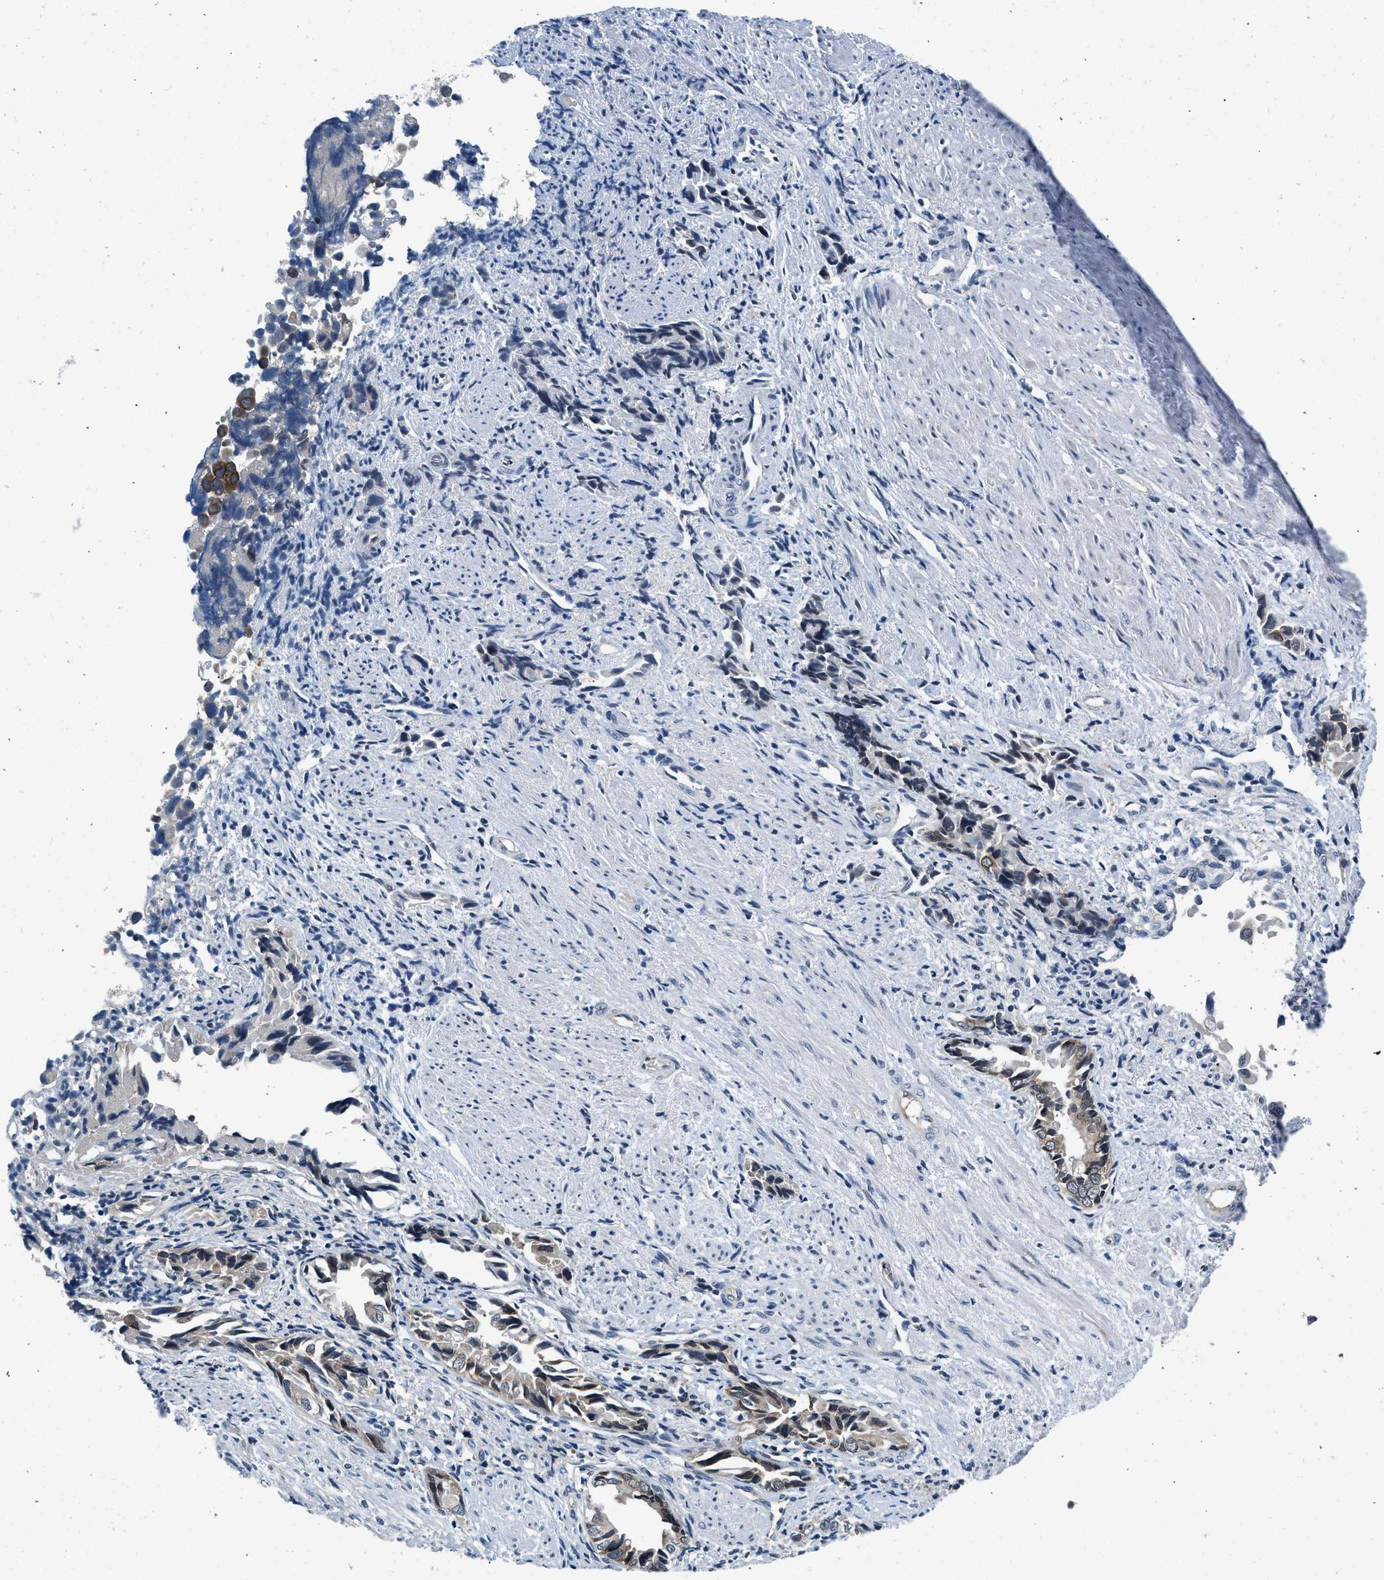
{"staining": {"intensity": "weak", "quantity": "25%-75%", "location": "cytoplasmic/membranous"}, "tissue": "liver cancer", "cell_type": "Tumor cells", "image_type": "cancer", "snomed": [{"axis": "morphology", "description": "Cholangiocarcinoma"}, {"axis": "topography", "description": "Liver"}], "caption": "The immunohistochemical stain shows weak cytoplasmic/membranous expression in tumor cells of liver cholangiocarcinoma tissue. The staining is performed using DAB (3,3'-diaminobenzidine) brown chromogen to label protein expression. The nuclei are counter-stained blue using hematoxylin.", "gene": "PA2G4", "patient": {"sex": "female", "age": 79}}